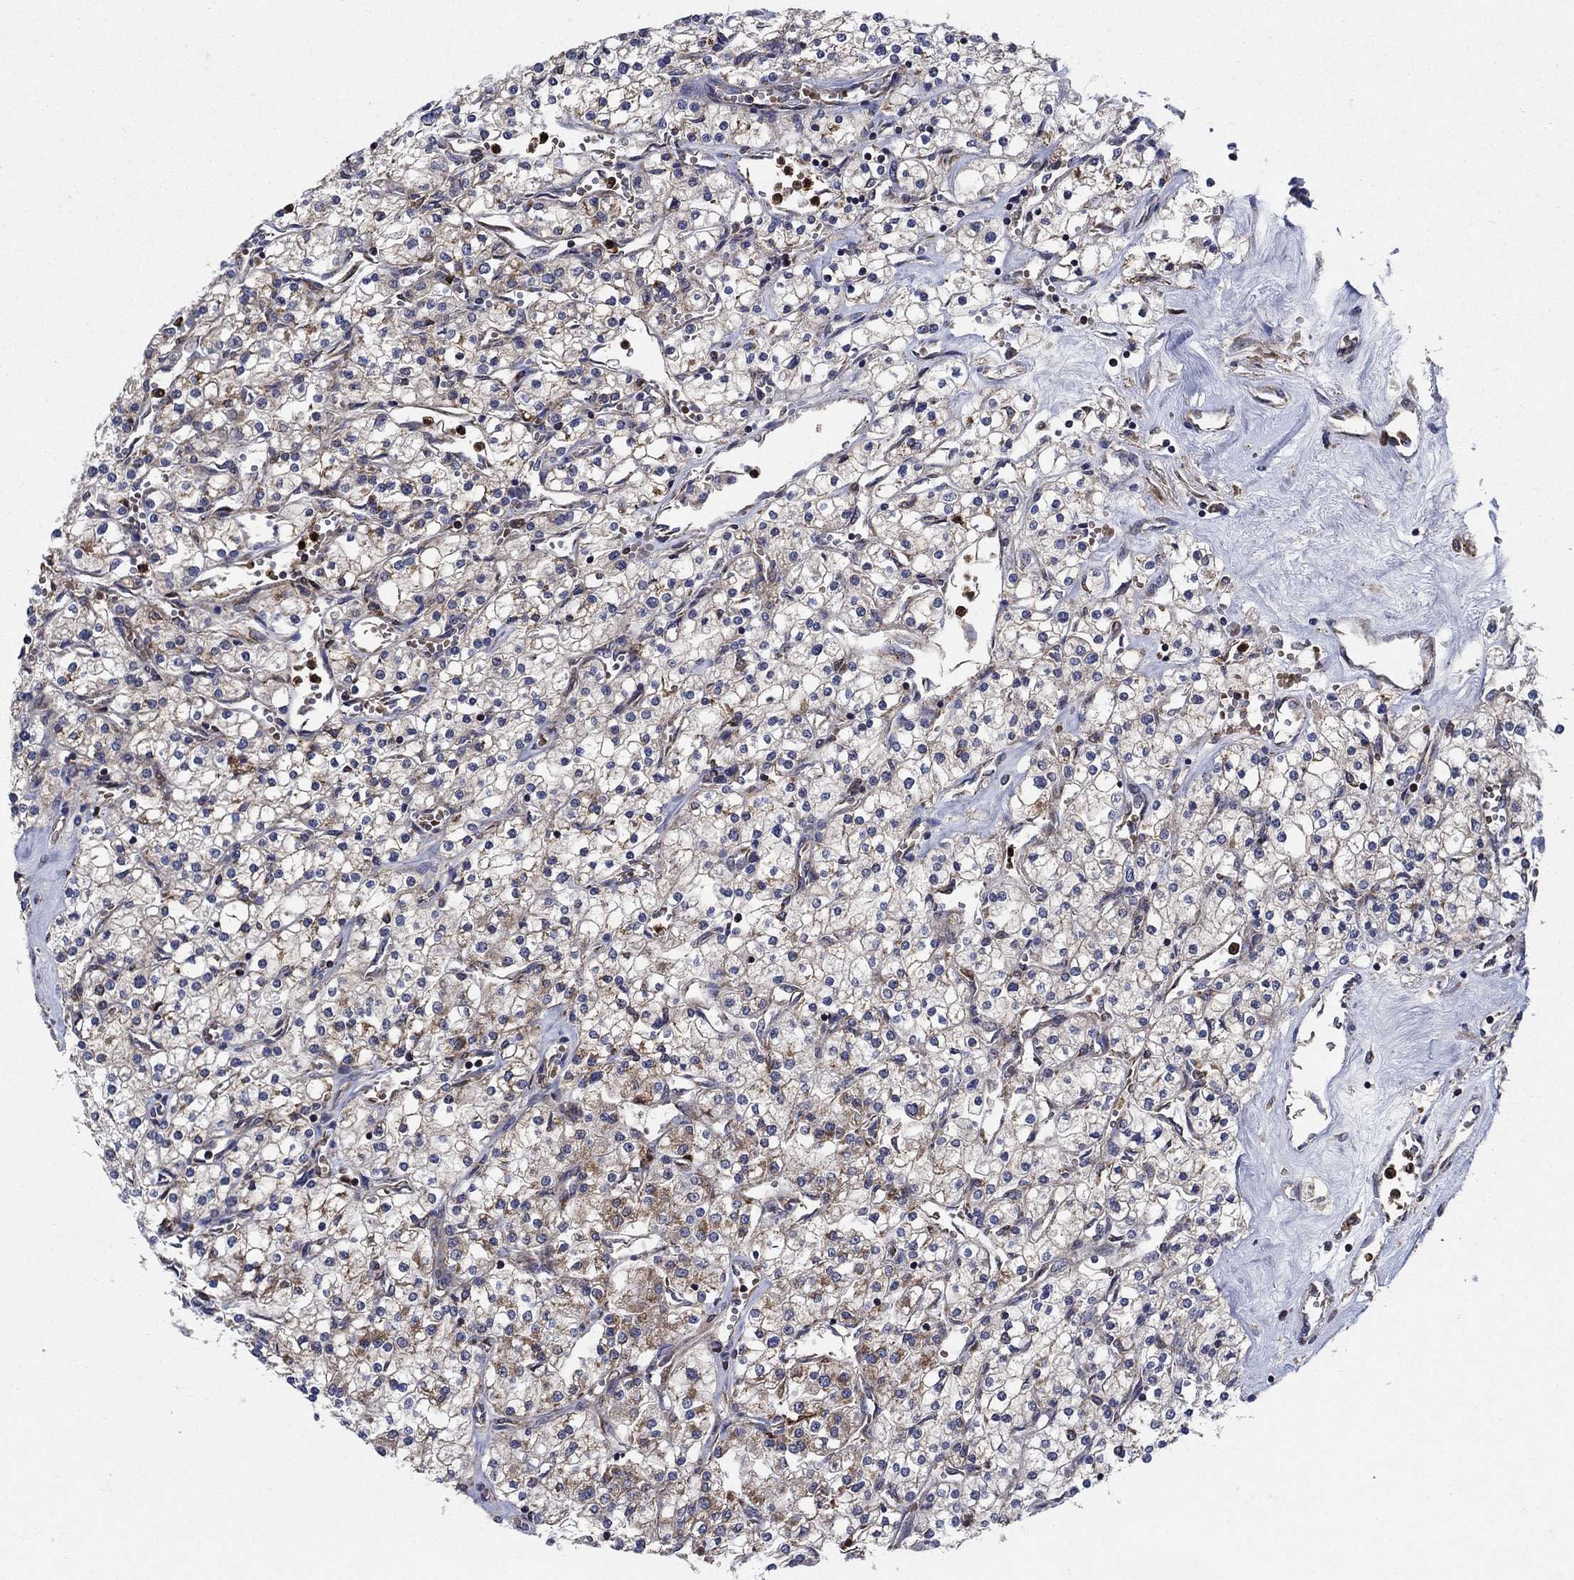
{"staining": {"intensity": "moderate", "quantity": "<25%", "location": "cytoplasmic/membranous"}, "tissue": "renal cancer", "cell_type": "Tumor cells", "image_type": "cancer", "snomed": [{"axis": "morphology", "description": "Adenocarcinoma, NOS"}, {"axis": "topography", "description": "Kidney"}], "caption": "Immunohistochemical staining of human renal cancer exhibits low levels of moderate cytoplasmic/membranous expression in about <25% of tumor cells.", "gene": "RNF19B", "patient": {"sex": "male", "age": 80}}